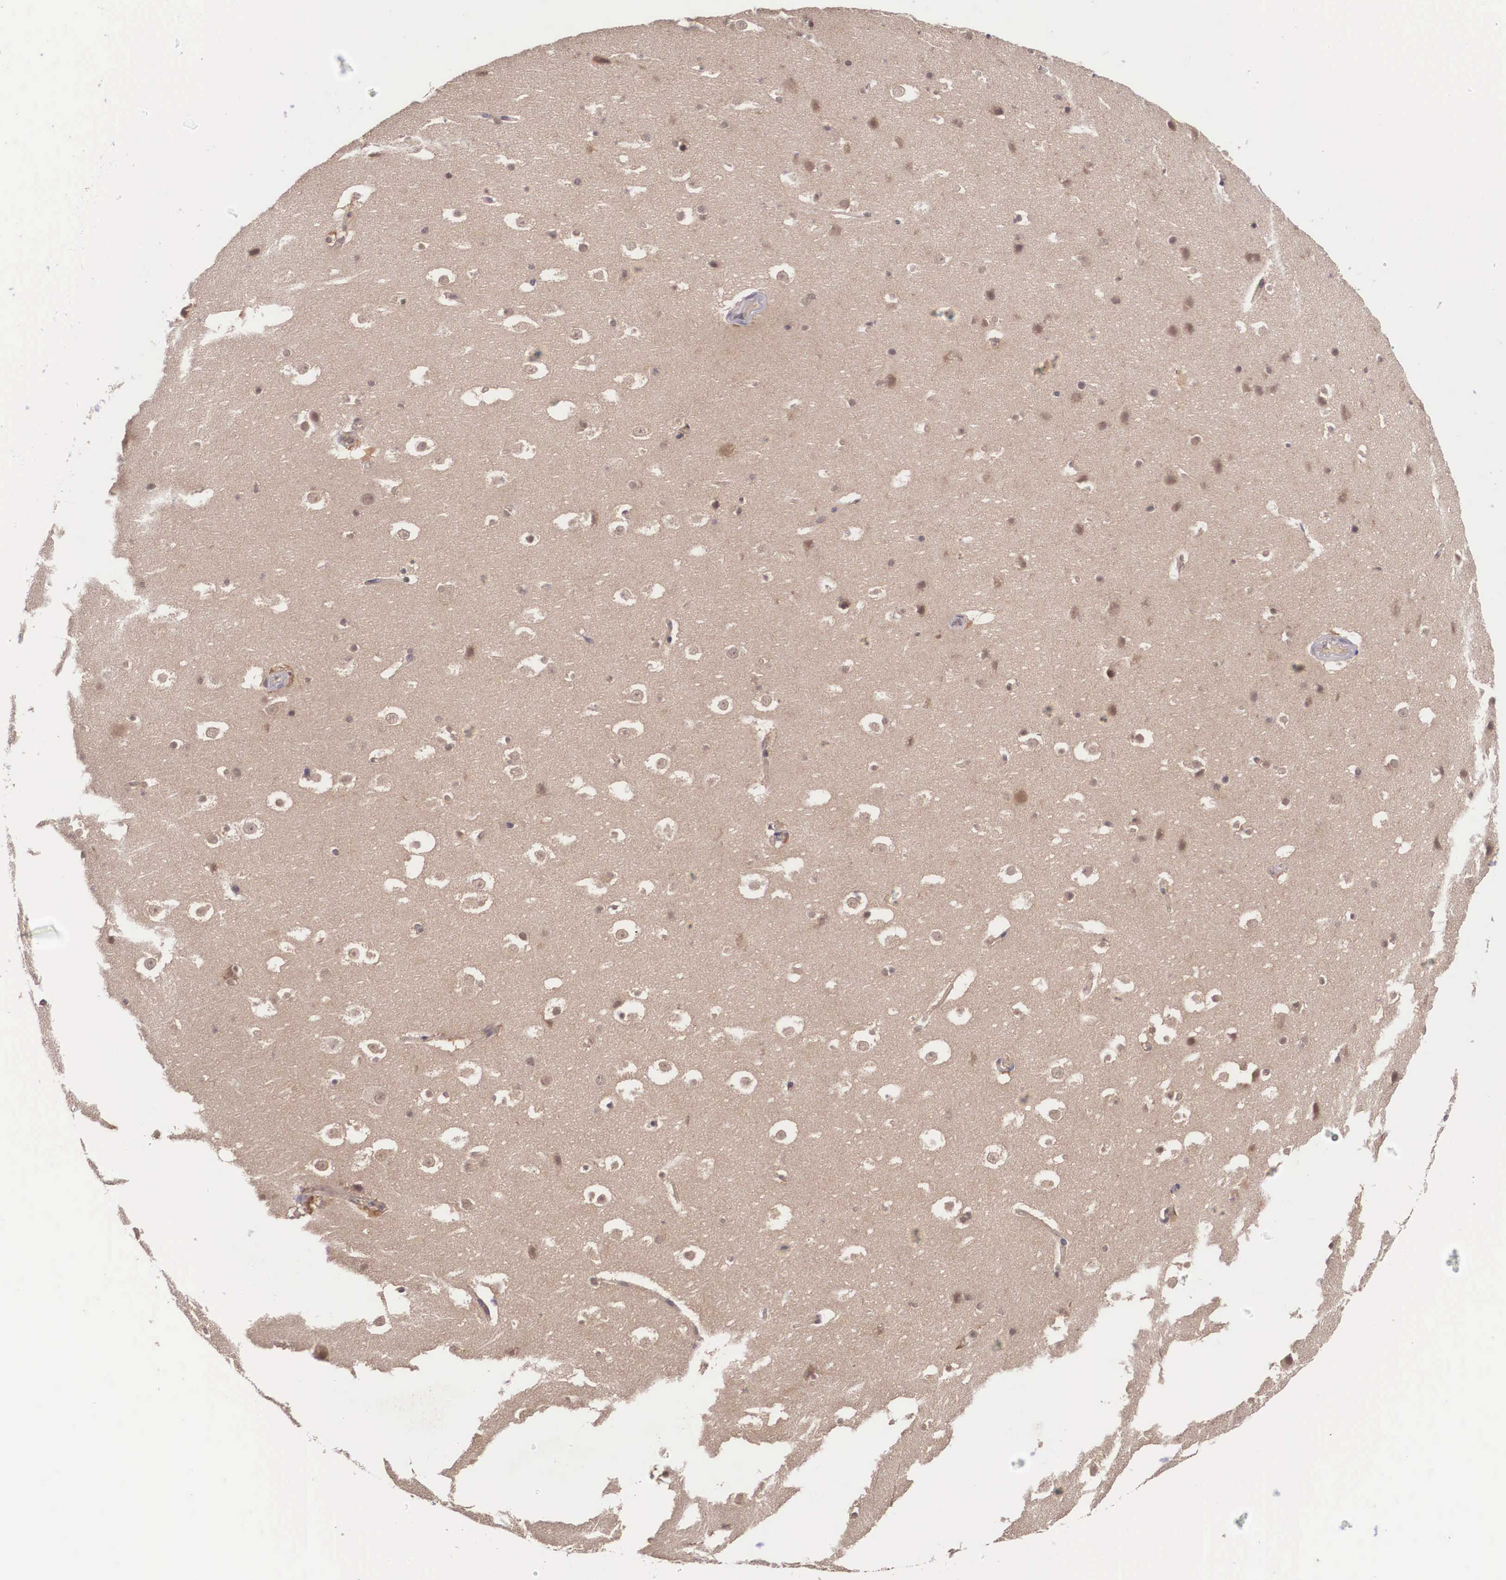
{"staining": {"intensity": "negative", "quantity": "none", "location": "none"}, "tissue": "hippocampus", "cell_type": "Glial cells", "image_type": "normal", "snomed": [{"axis": "morphology", "description": "Normal tissue, NOS"}, {"axis": "topography", "description": "Hippocampus"}], "caption": "IHC of normal human hippocampus exhibits no expression in glial cells.", "gene": "VASH1", "patient": {"sex": "male", "age": 45}}